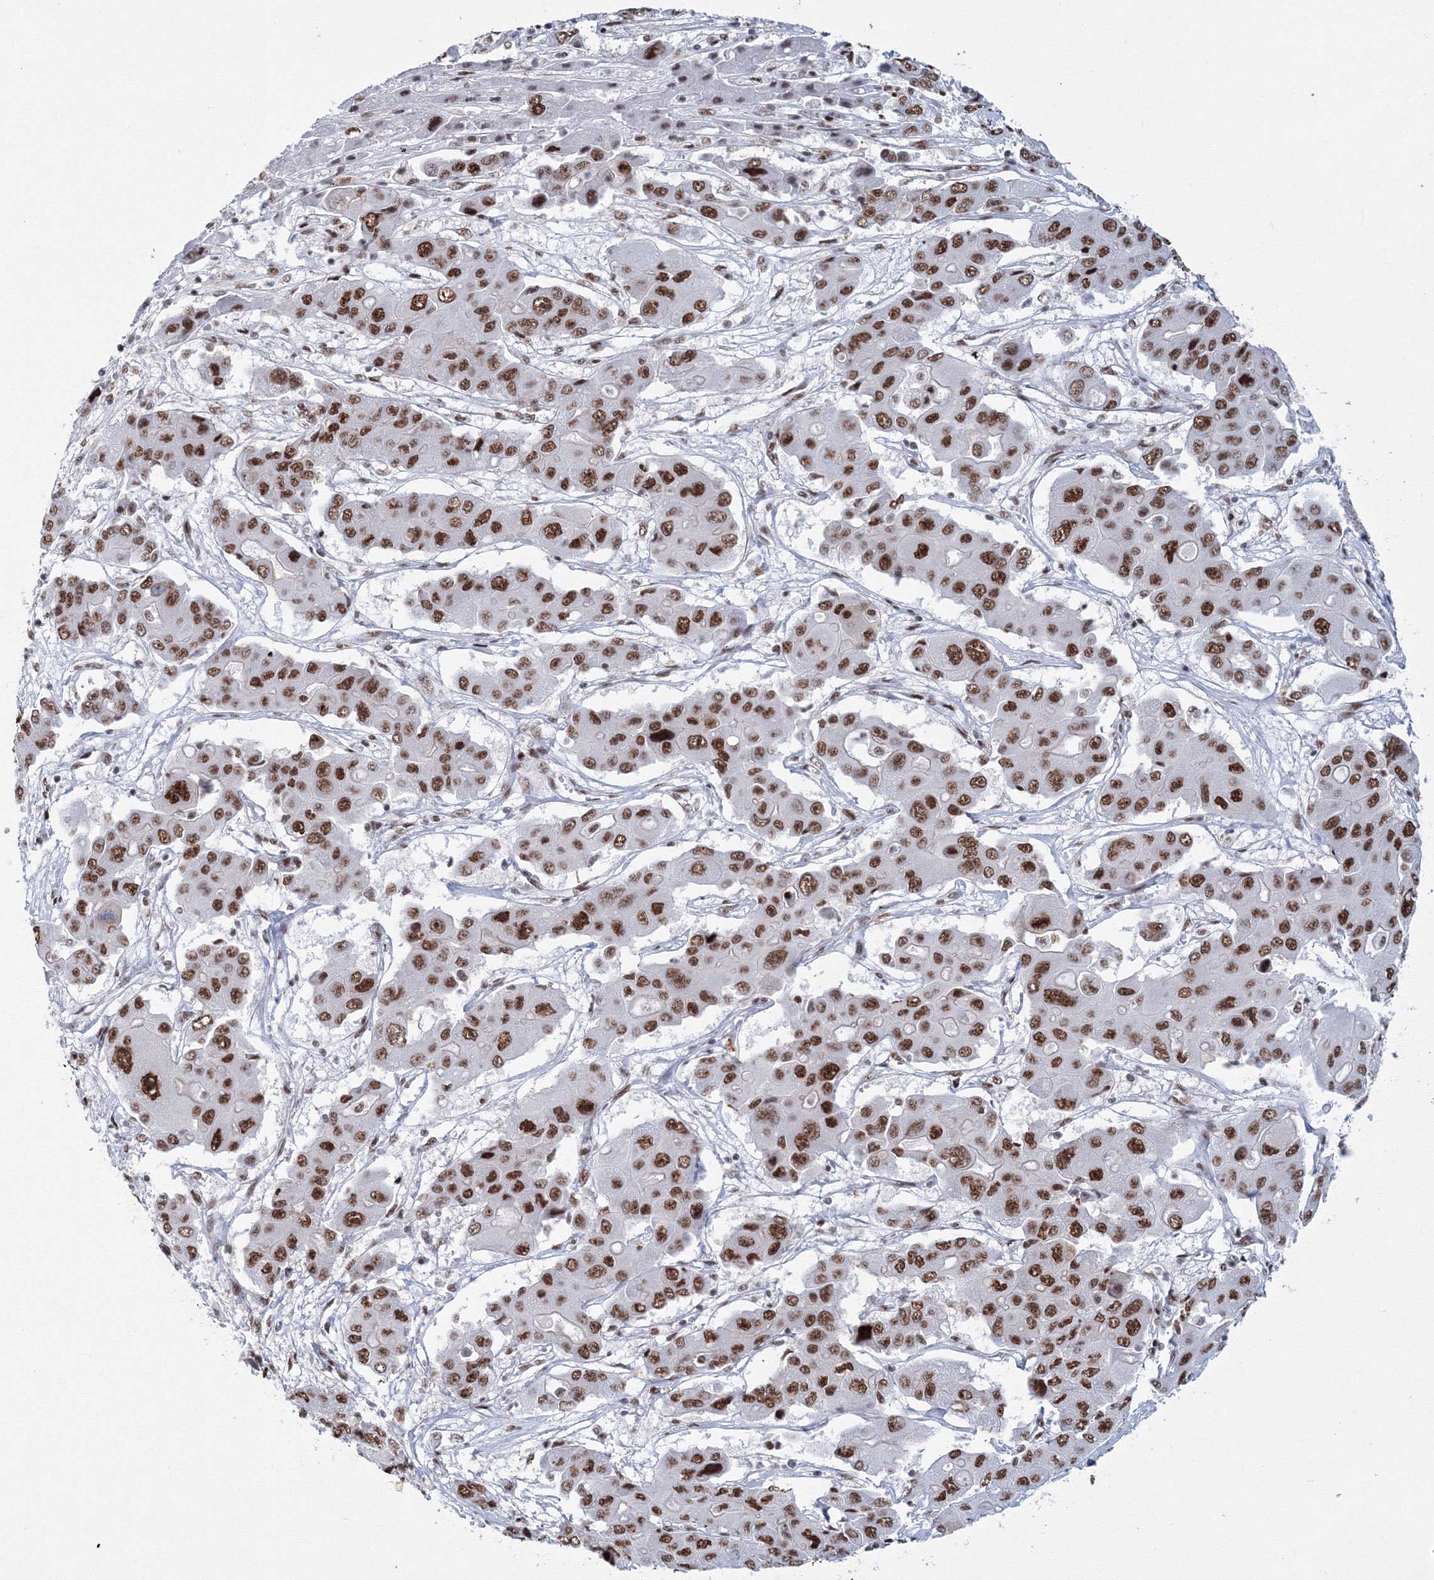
{"staining": {"intensity": "strong", "quantity": ">75%", "location": "nuclear"}, "tissue": "liver cancer", "cell_type": "Tumor cells", "image_type": "cancer", "snomed": [{"axis": "morphology", "description": "Cholangiocarcinoma"}, {"axis": "topography", "description": "Liver"}], "caption": "Liver cancer stained with immunohistochemistry (IHC) reveals strong nuclear staining in approximately >75% of tumor cells.", "gene": "SF3B6", "patient": {"sex": "male", "age": 67}}